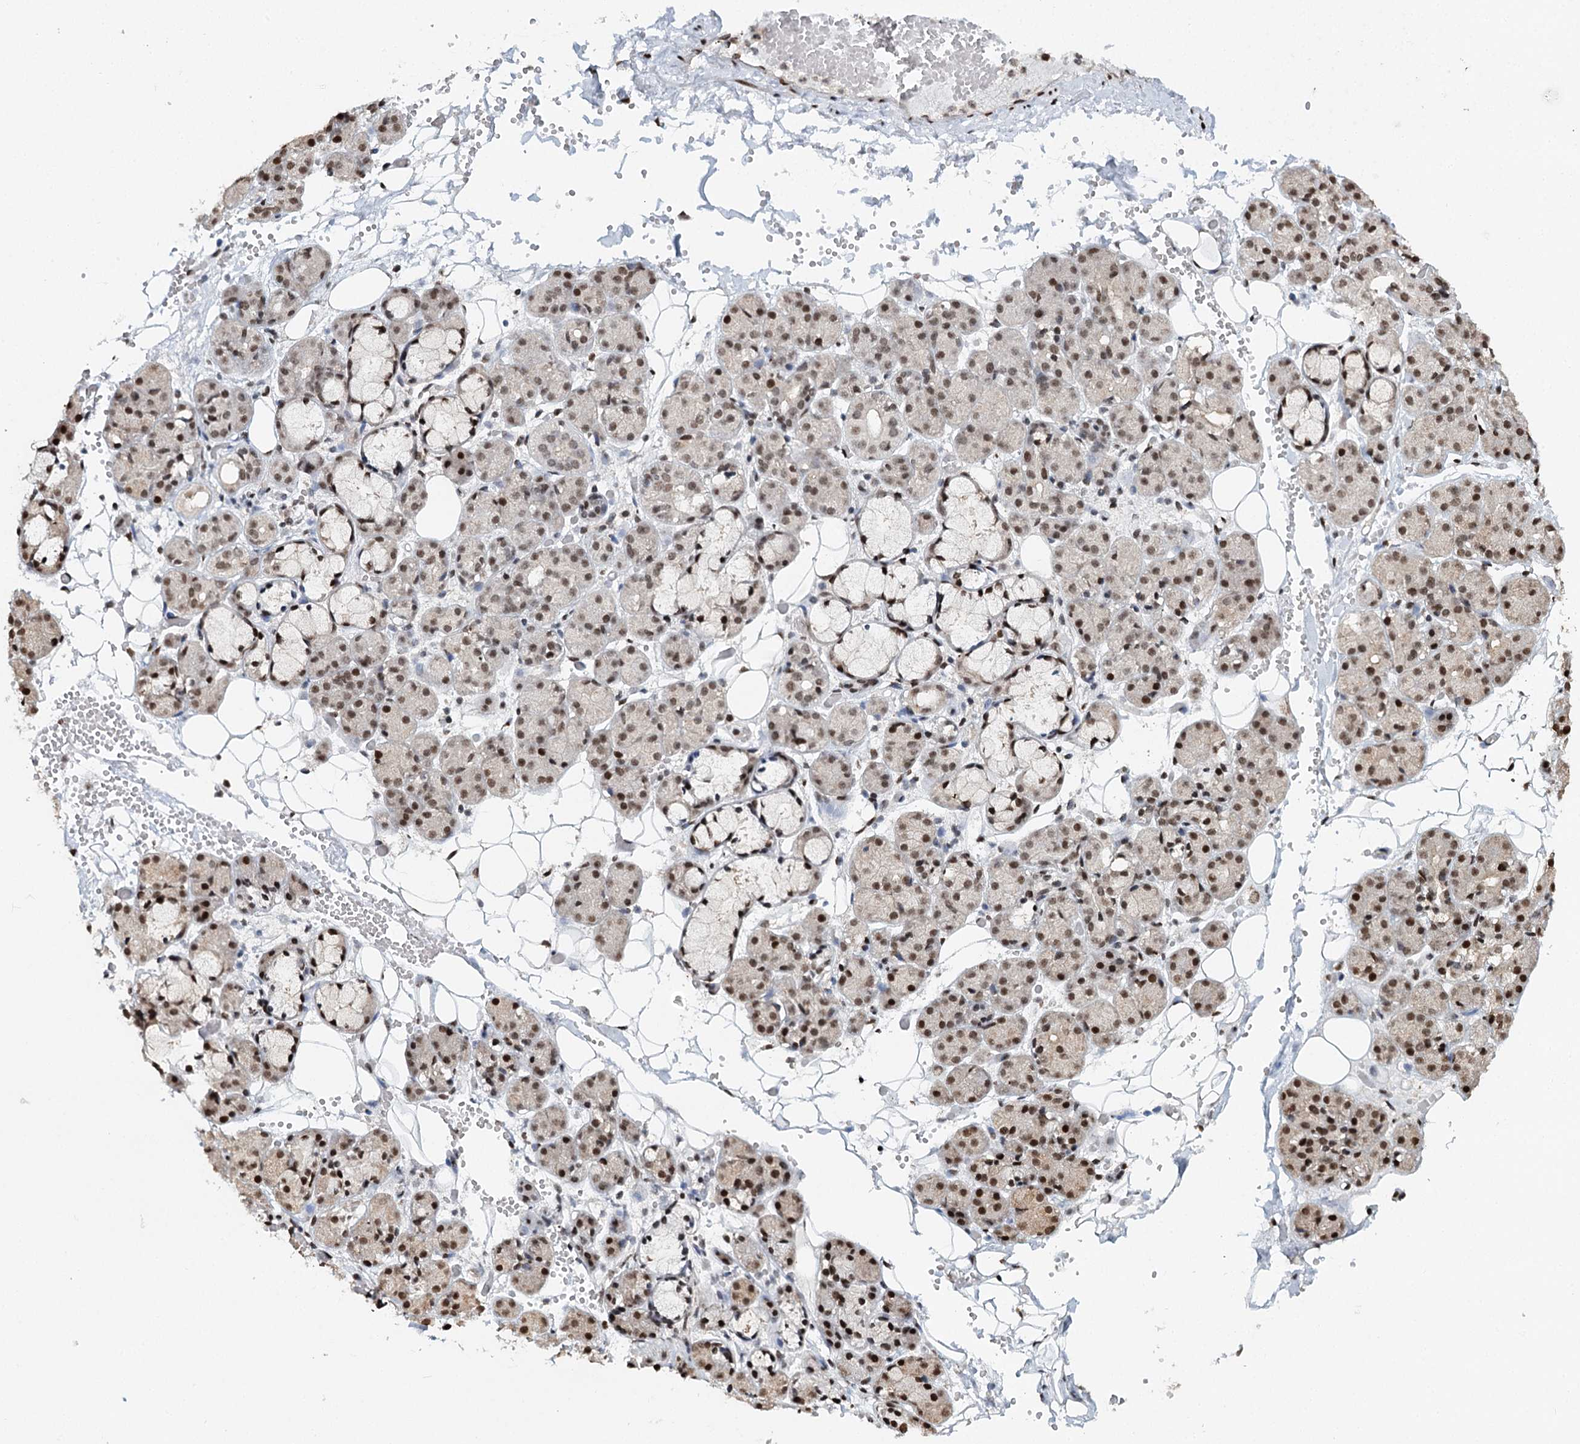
{"staining": {"intensity": "moderate", "quantity": ">75%", "location": "nuclear"}, "tissue": "salivary gland", "cell_type": "Glandular cells", "image_type": "normal", "snomed": [{"axis": "morphology", "description": "Normal tissue, NOS"}, {"axis": "topography", "description": "Salivary gland"}], "caption": "Immunohistochemistry micrograph of normal salivary gland stained for a protein (brown), which shows medium levels of moderate nuclear expression in approximately >75% of glandular cells.", "gene": "RPS27A", "patient": {"sex": "male", "age": 63}}